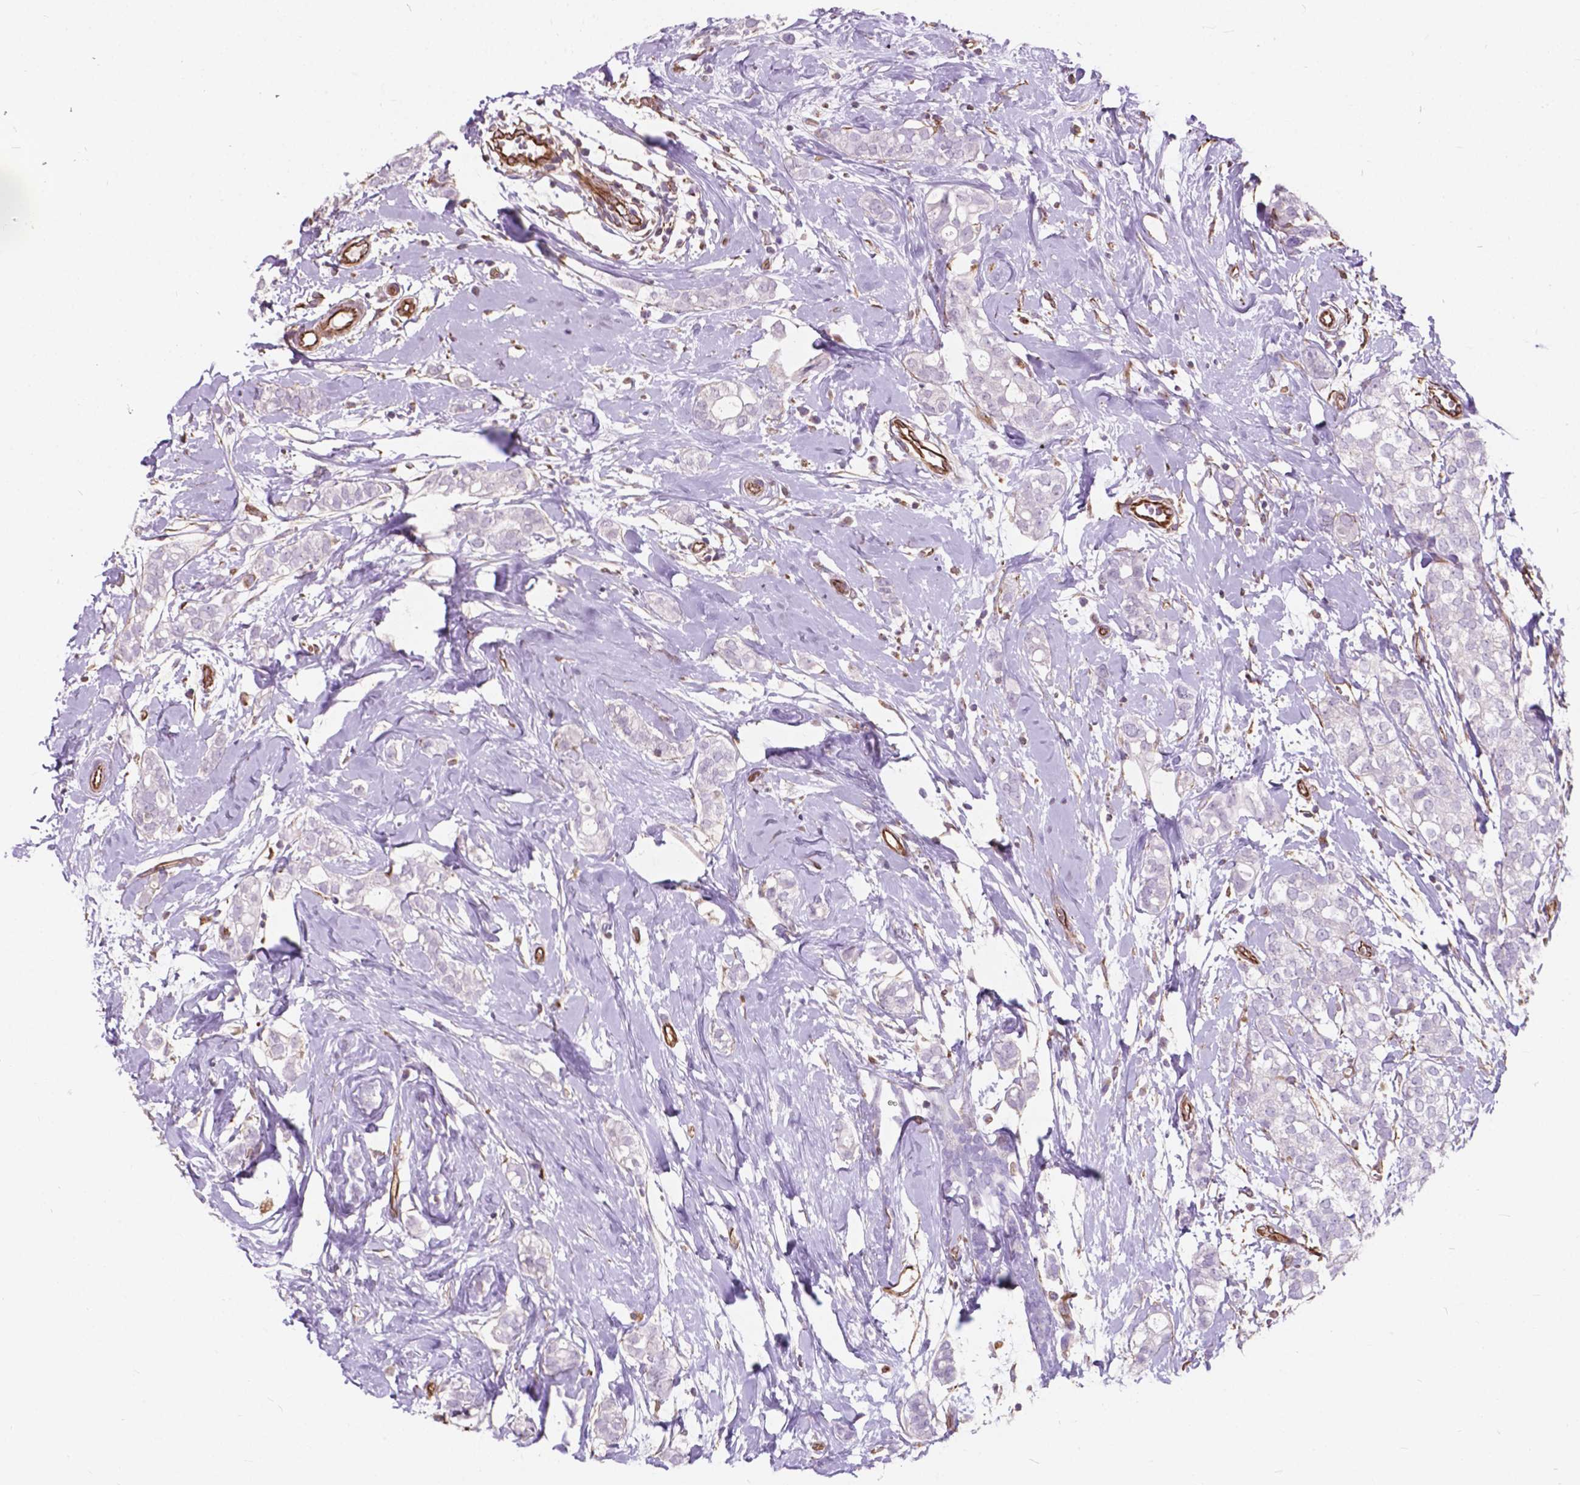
{"staining": {"intensity": "negative", "quantity": "none", "location": "none"}, "tissue": "breast cancer", "cell_type": "Tumor cells", "image_type": "cancer", "snomed": [{"axis": "morphology", "description": "Duct carcinoma"}, {"axis": "topography", "description": "Breast"}], "caption": "A high-resolution histopathology image shows immunohistochemistry (IHC) staining of breast cancer (invasive ductal carcinoma), which shows no significant positivity in tumor cells. (DAB (3,3'-diaminobenzidine) IHC, high magnification).", "gene": "AMOT", "patient": {"sex": "female", "age": 40}}